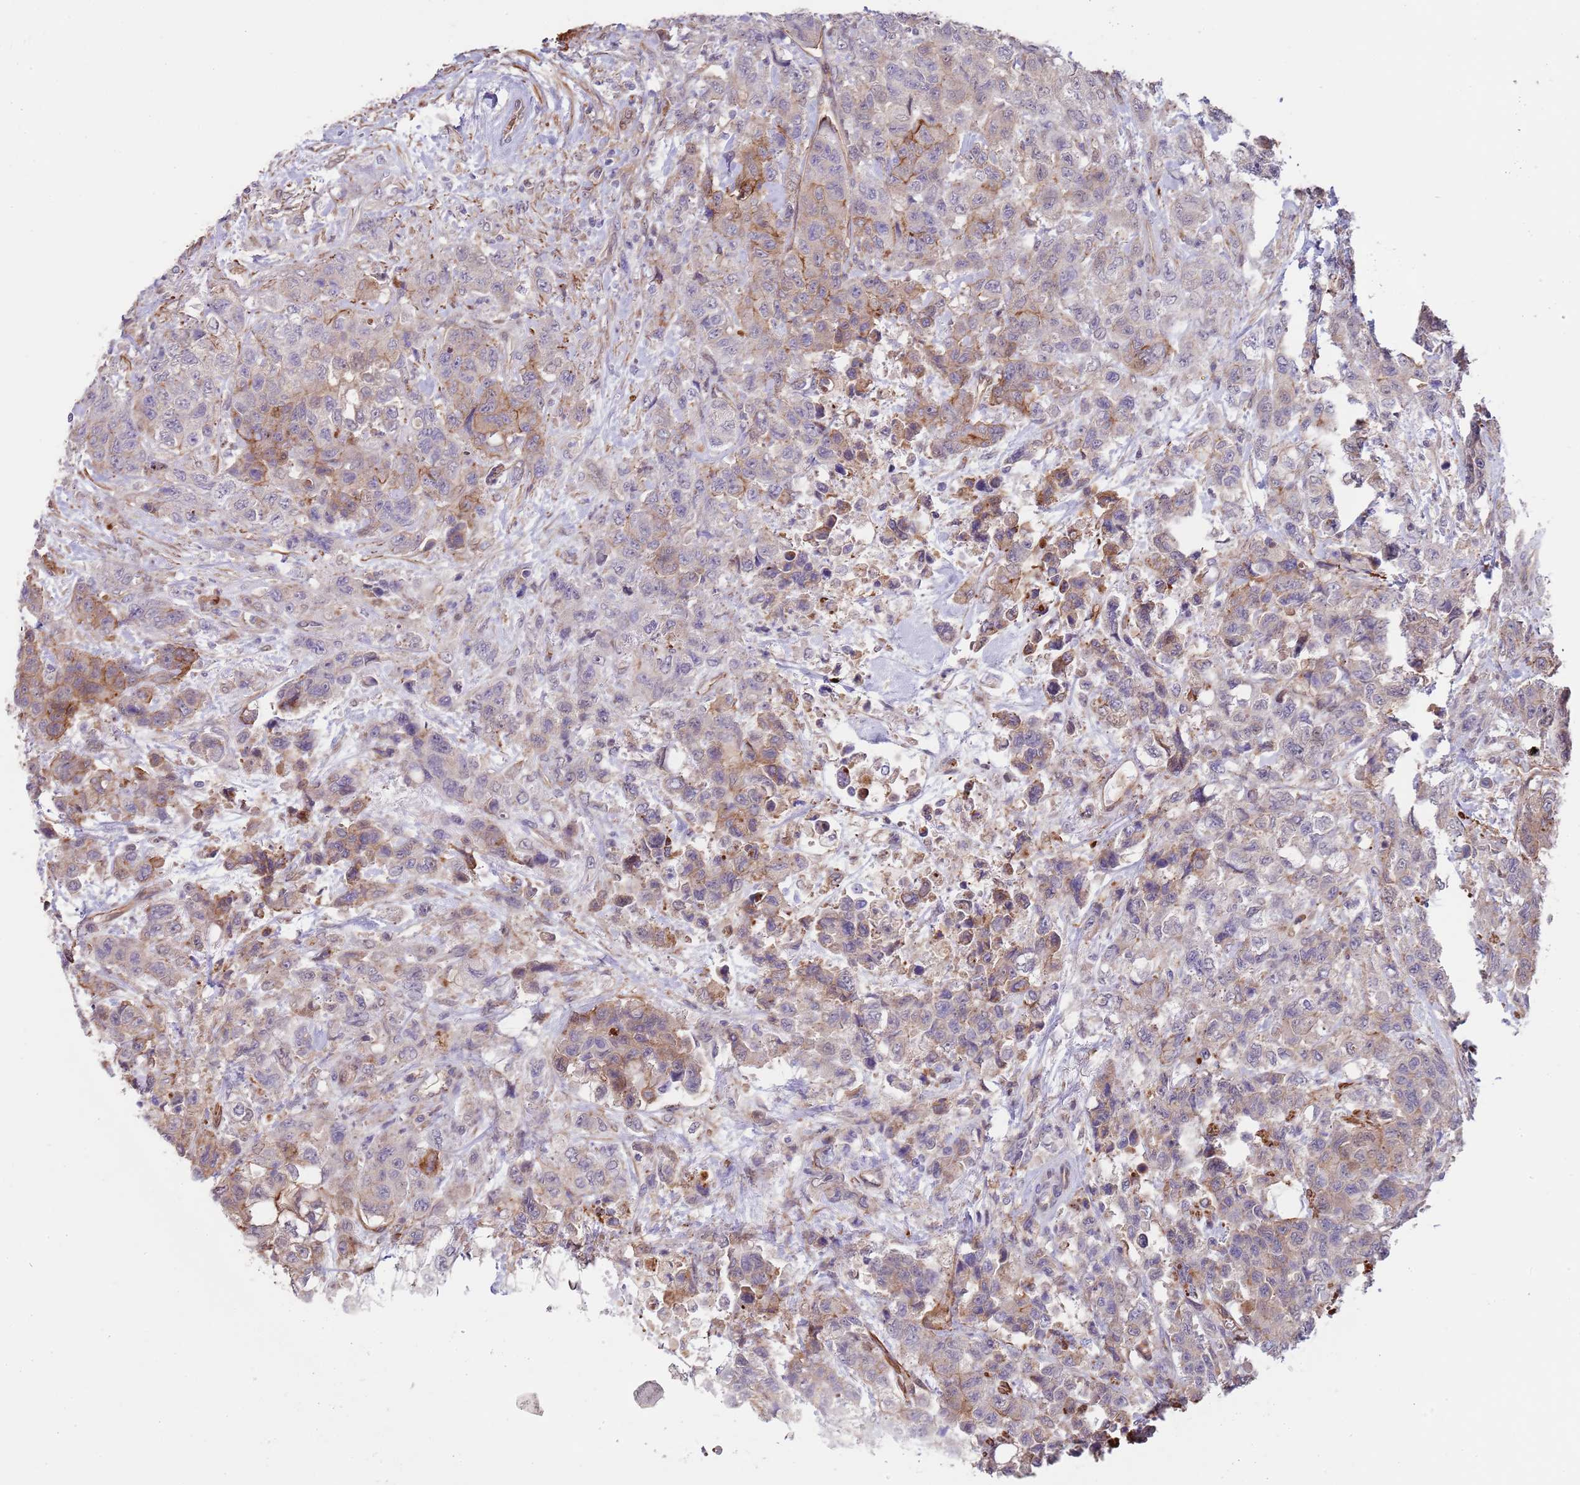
{"staining": {"intensity": "weak", "quantity": "25%-75%", "location": "cytoplasmic/membranous"}, "tissue": "urothelial cancer", "cell_type": "Tumor cells", "image_type": "cancer", "snomed": [{"axis": "morphology", "description": "Urothelial carcinoma, High grade"}, {"axis": "topography", "description": "Urinary bladder"}], "caption": "Immunohistochemistry (DAB) staining of human high-grade urothelial carcinoma shows weak cytoplasmic/membranous protein positivity in about 25%-75% of tumor cells.", "gene": "BPNT1", "patient": {"sex": "female", "age": 78}}